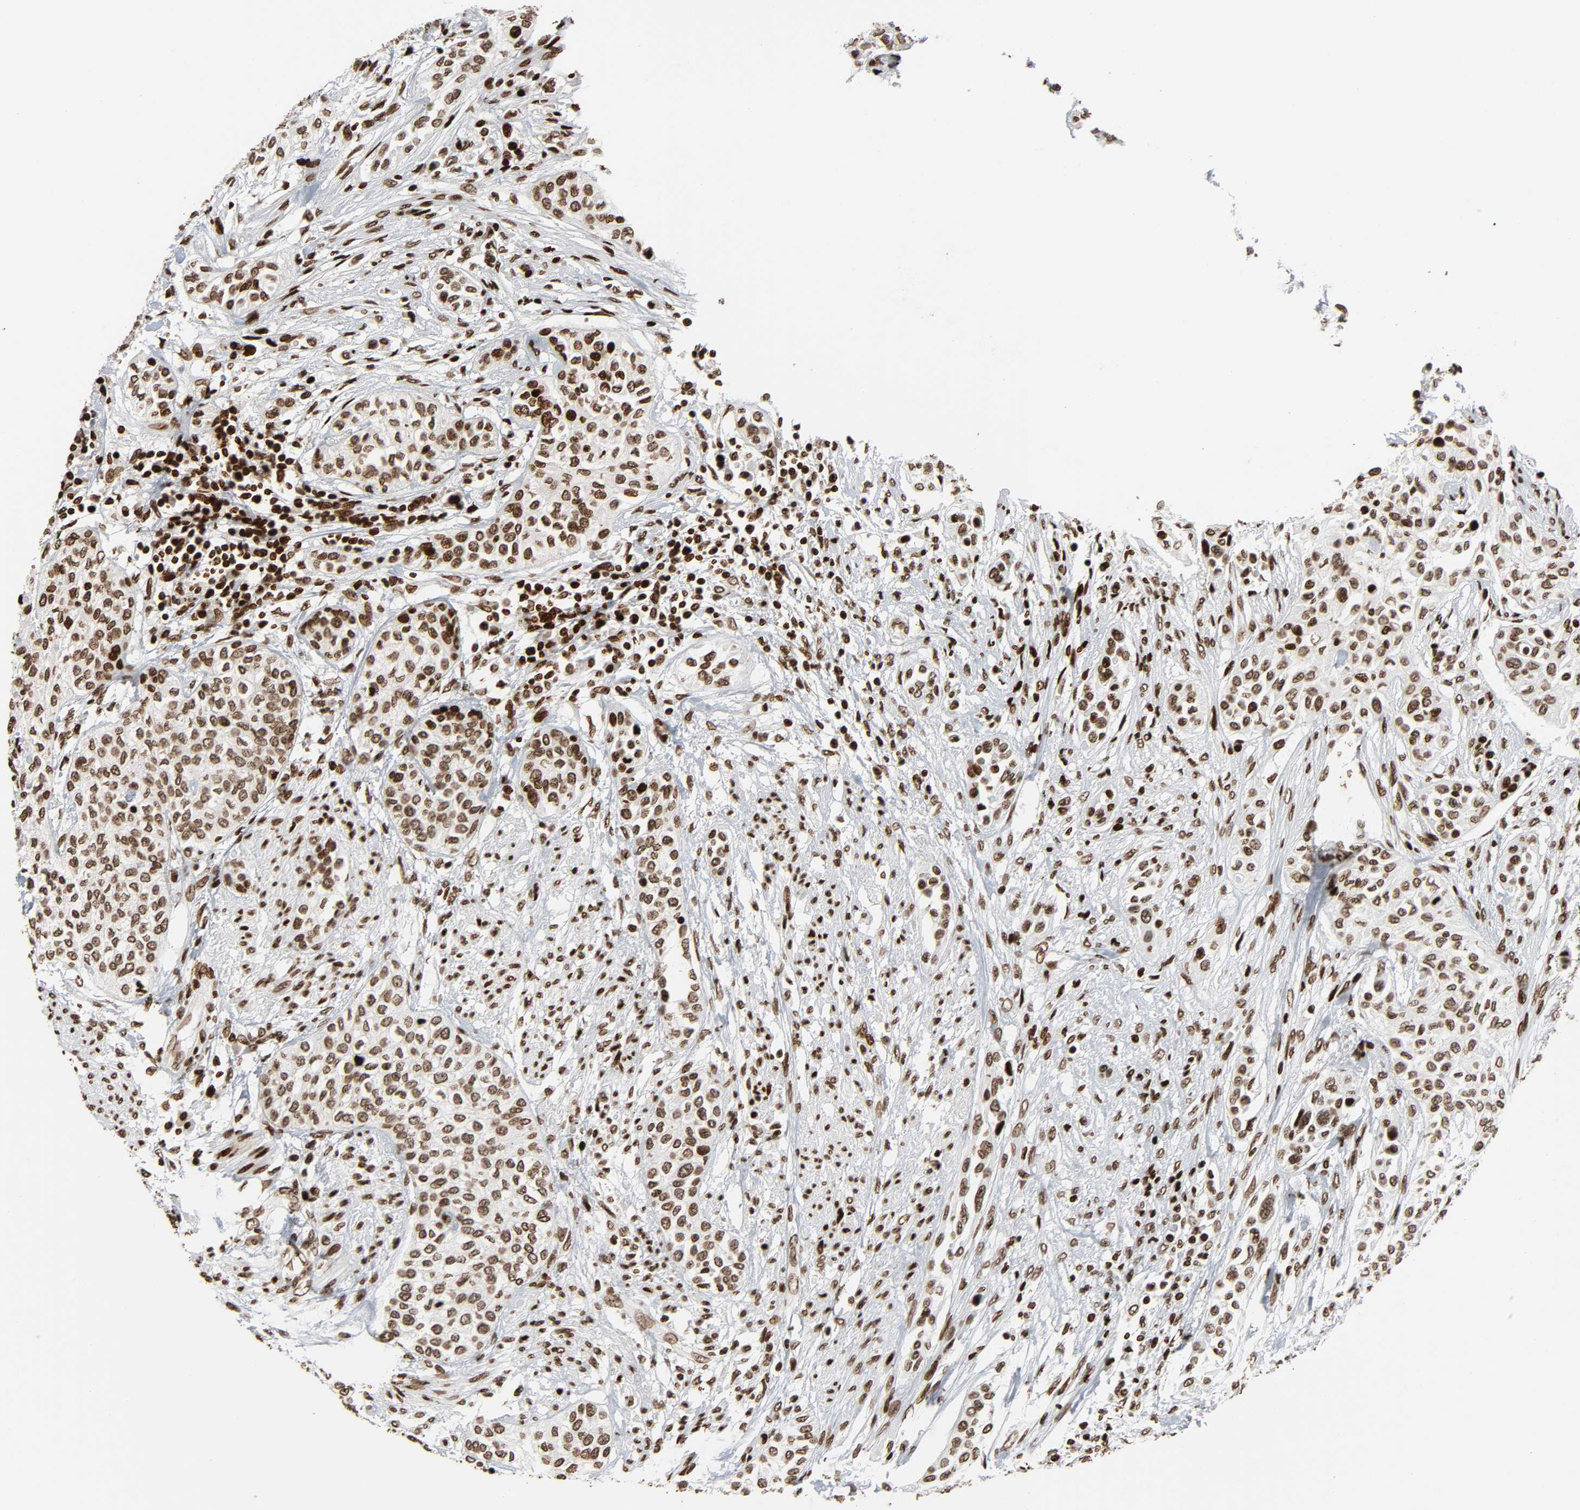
{"staining": {"intensity": "moderate", "quantity": ">75%", "location": "nuclear"}, "tissue": "urothelial cancer", "cell_type": "Tumor cells", "image_type": "cancer", "snomed": [{"axis": "morphology", "description": "Urothelial carcinoma, High grade"}, {"axis": "topography", "description": "Urinary bladder"}], "caption": "Immunohistochemistry (IHC) staining of urothelial carcinoma (high-grade), which displays medium levels of moderate nuclear staining in about >75% of tumor cells indicating moderate nuclear protein positivity. The staining was performed using DAB (3,3'-diaminobenzidine) (brown) for protein detection and nuclei were counterstained in hematoxylin (blue).", "gene": "RXRA", "patient": {"sex": "male", "age": 74}}